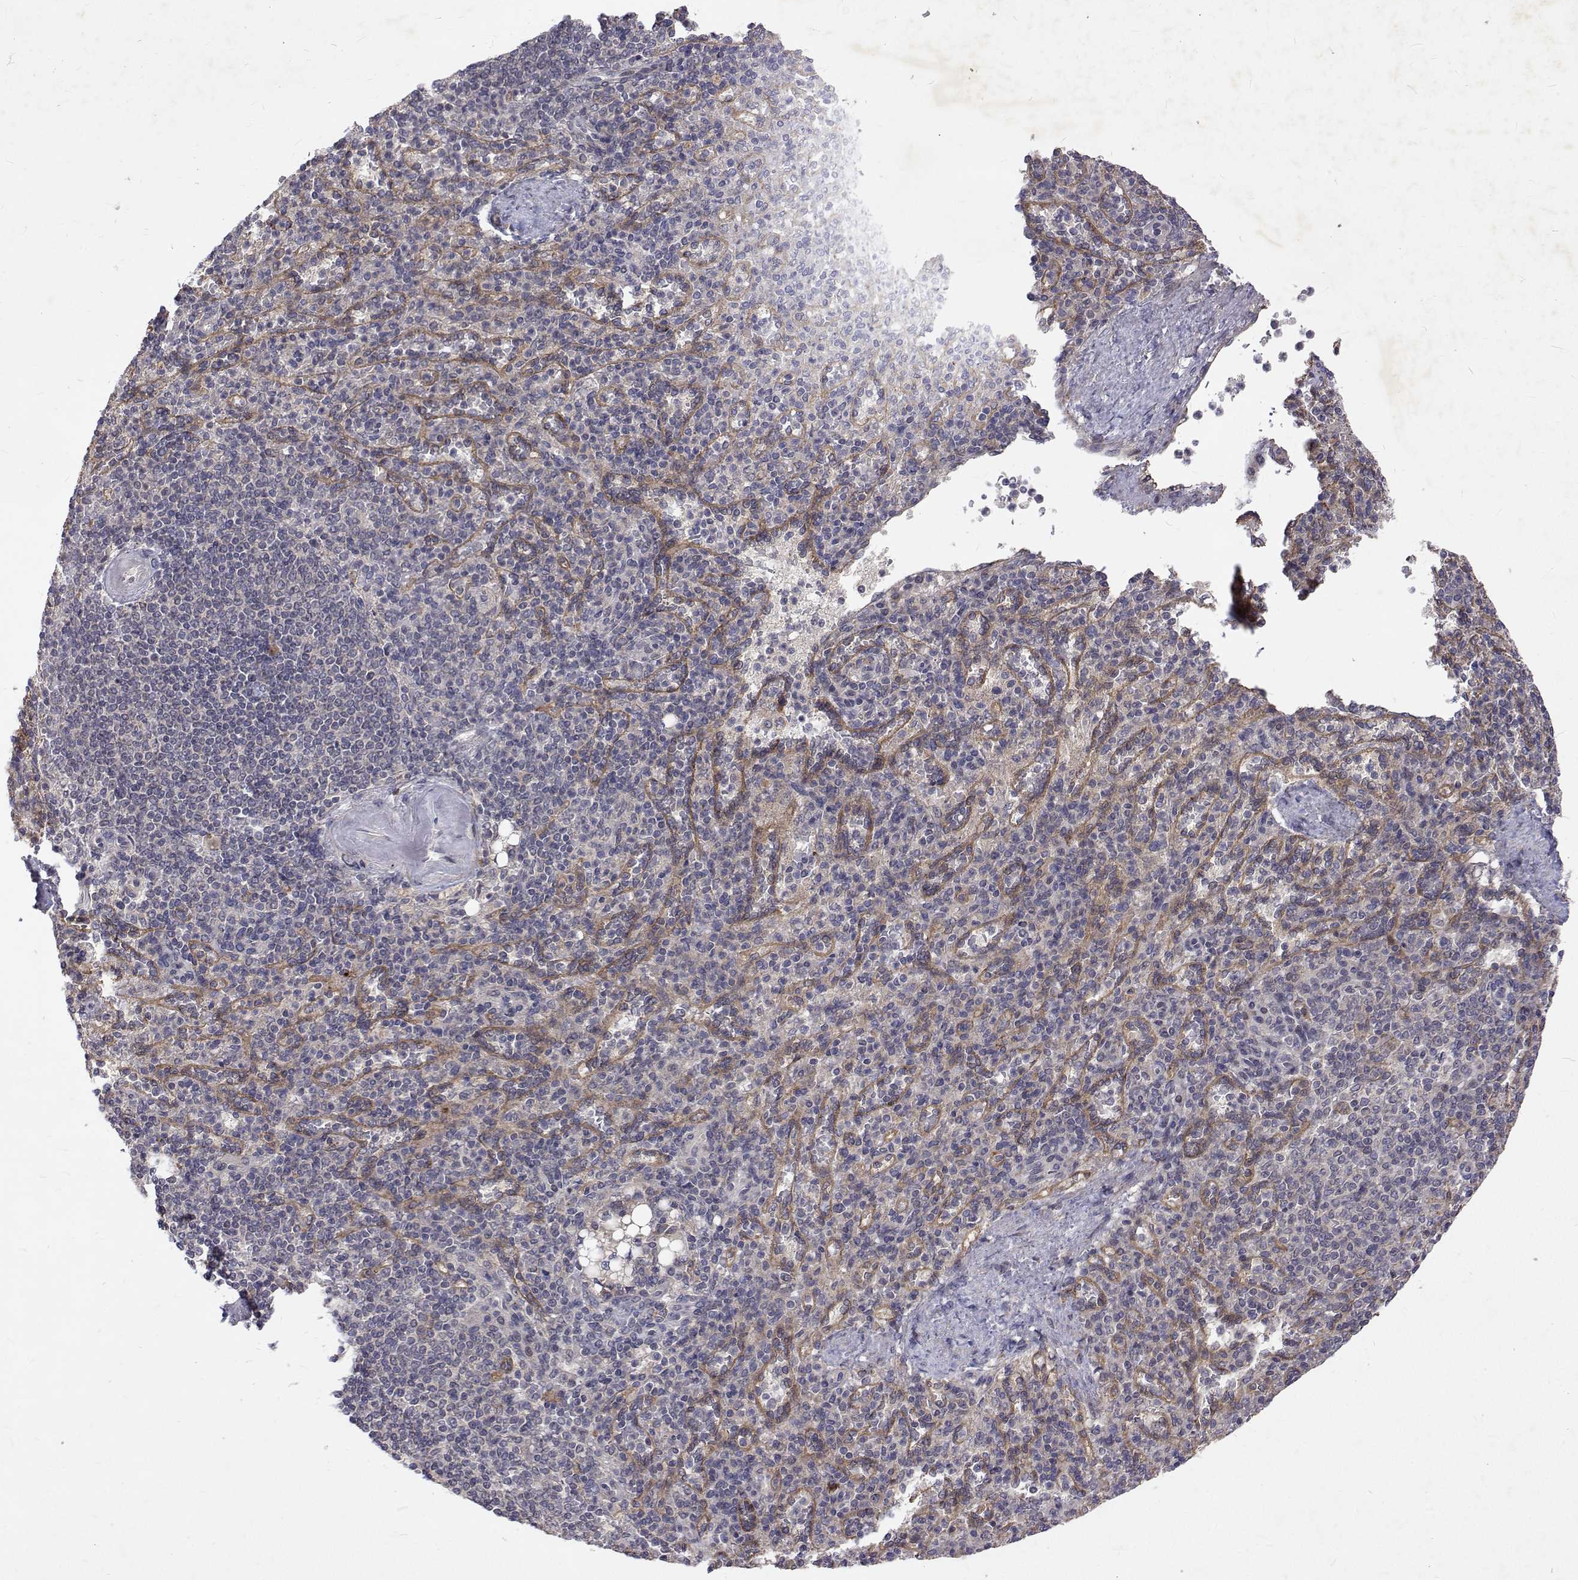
{"staining": {"intensity": "negative", "quantity": "none", "location": "none"}, "tissue": "spleen", "cell_type": "Cells in red pulp", "image_type": "normal", "snomed": [{"axis": "morphology", "description": "Normal tissue, NOS"}, {"axis": "topography", "description": "Spleen"}], "caption": "Immunohistochemistry (IHC) photomicrograph of normal spleen: human spleen stained with DAB (3,3'-diaminobenzidine) shows no significant protein expression in cells in red pulp.", "gene": "ALKBH8", "patient": {"sex": "female", "age": 74}}